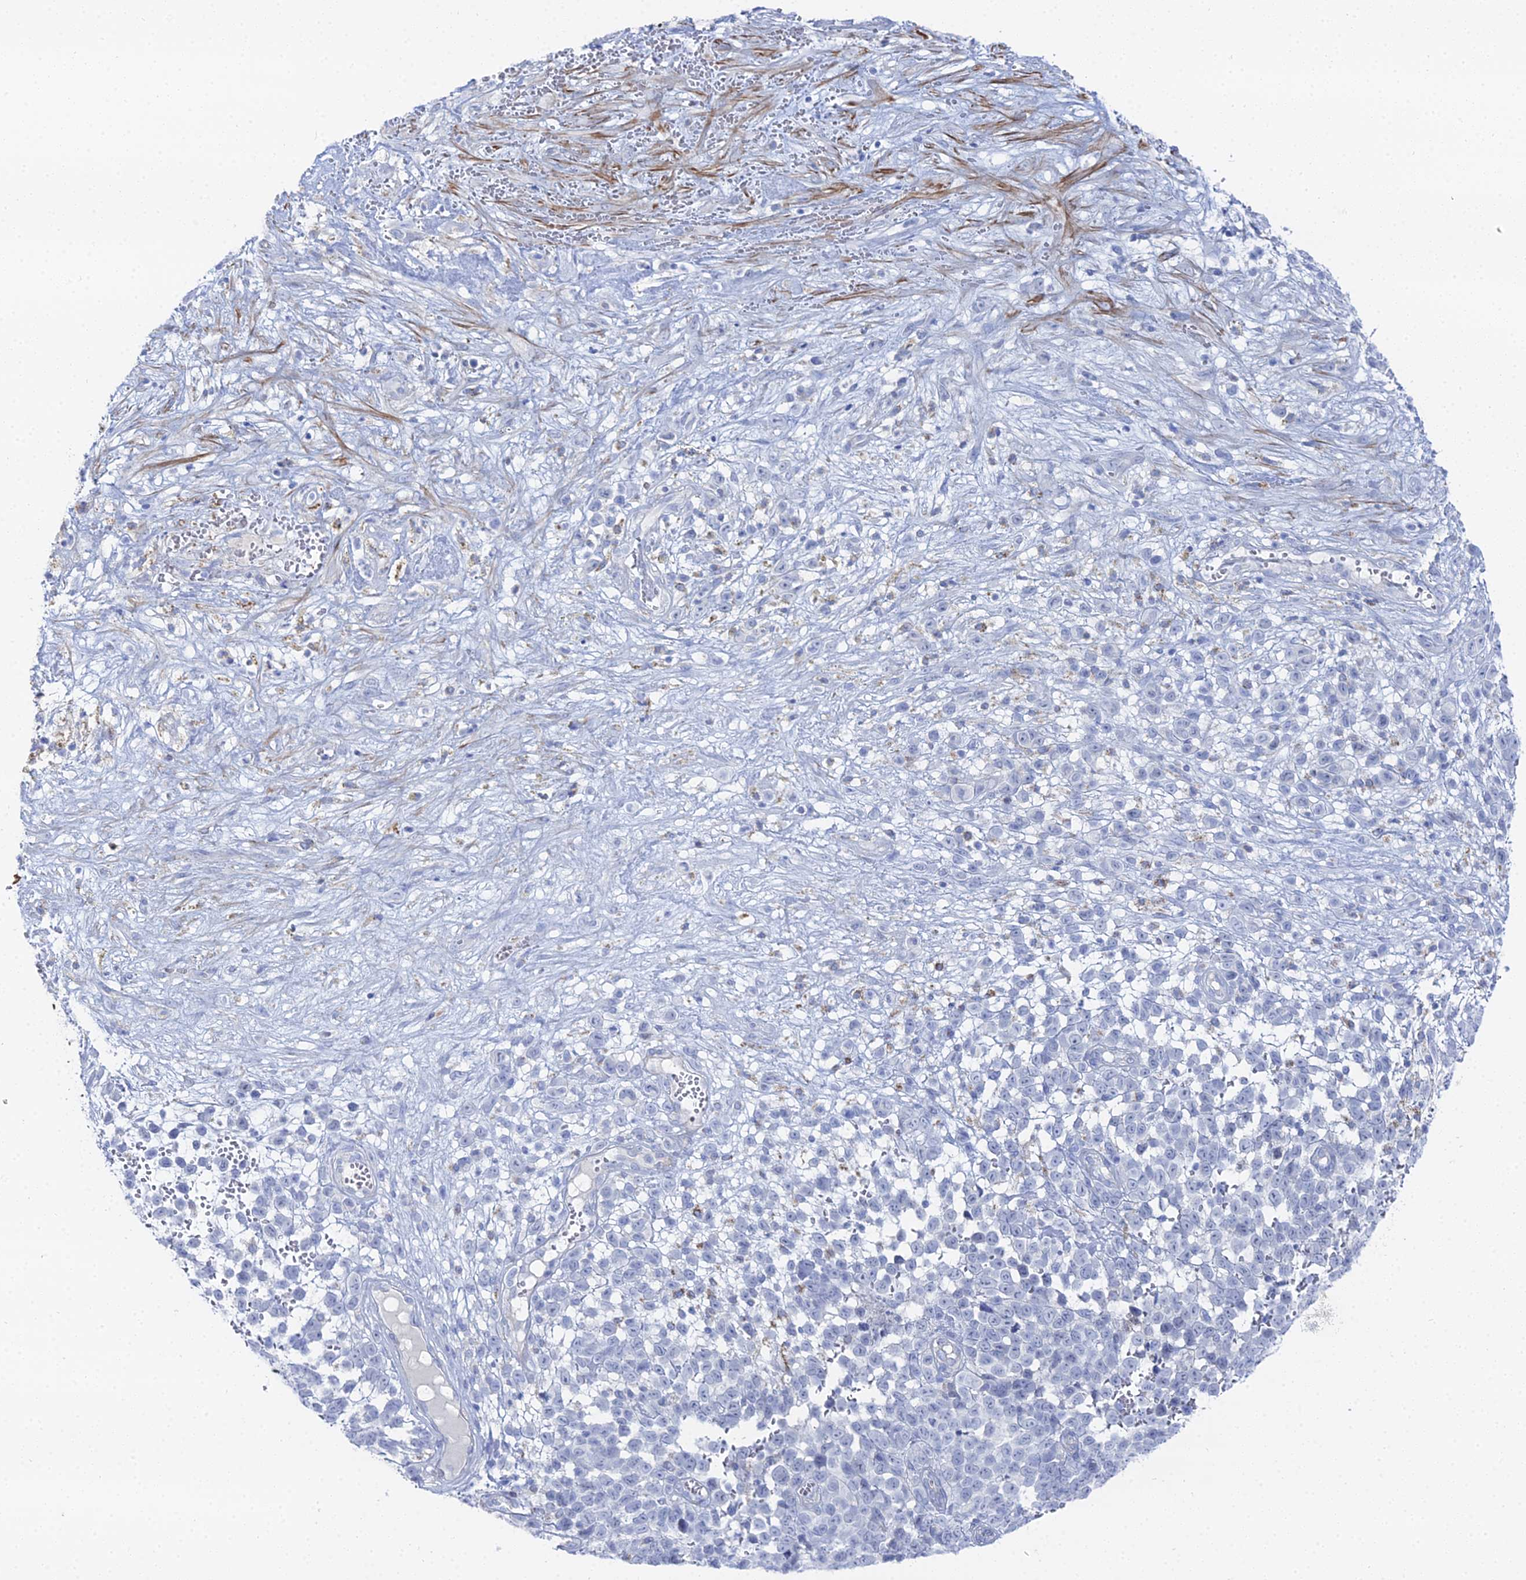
{"staining": {"intensity": "negative", "quantity": "none", "location": "none"}, "tissue": "melanoma", "cell_type": "Tumor cells", "image_type": "cancer", "snomed": [{"axis": "morphology", "description": "Malignant melanoma, NOS"}, {"axis": "topography", "description": "Nose, NOS"}], "caption": "A high-resolution image shows immunohistochemistry staining of melanoma, which reveals no significant positivity in tumor cells.", "gene": "DHX34", "patient": {"sex": "female", "age": 48}}